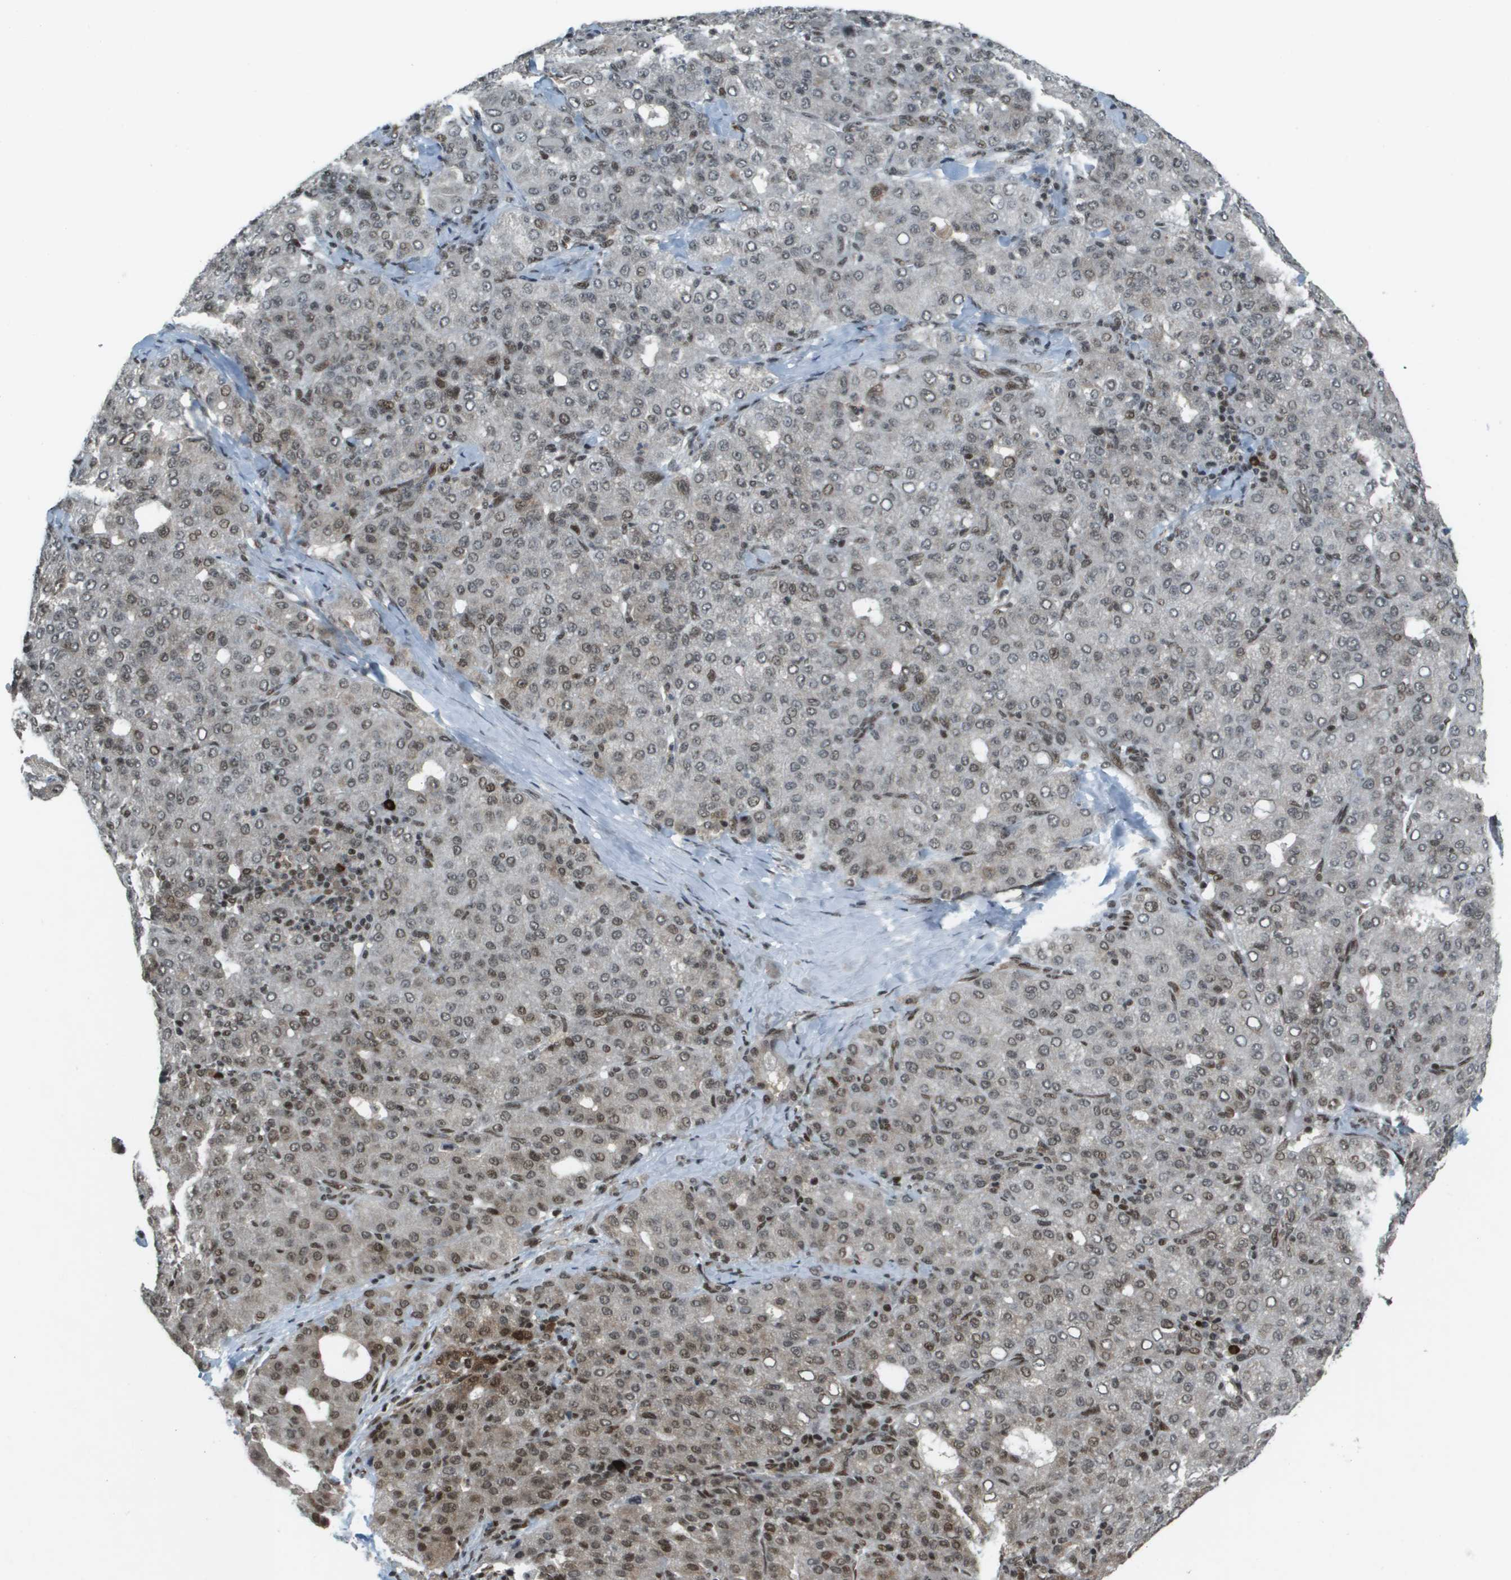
{"staining": {"intensity": "weak", "quantity": "25%-75%", "location": "nuclear"}, "tissue": "liver cancer", "cell_type": "Tumor cells", "image_type": "cancer", "snomed": [{"axis": "morphology", "description": "Carcinoma, Hepatocellular, NOS"}, {"axis": "topography", "description": "Liver"}], "caption": "The histopathology image reveals immunohistochemical staining of liver cancer (hepatocellular carcinoma). There is weak nuclear staining is seen in approximately 25%-75% of tumor cells.", "gene": "IRF7", "patient": {"sex": "male", "age": 65}}